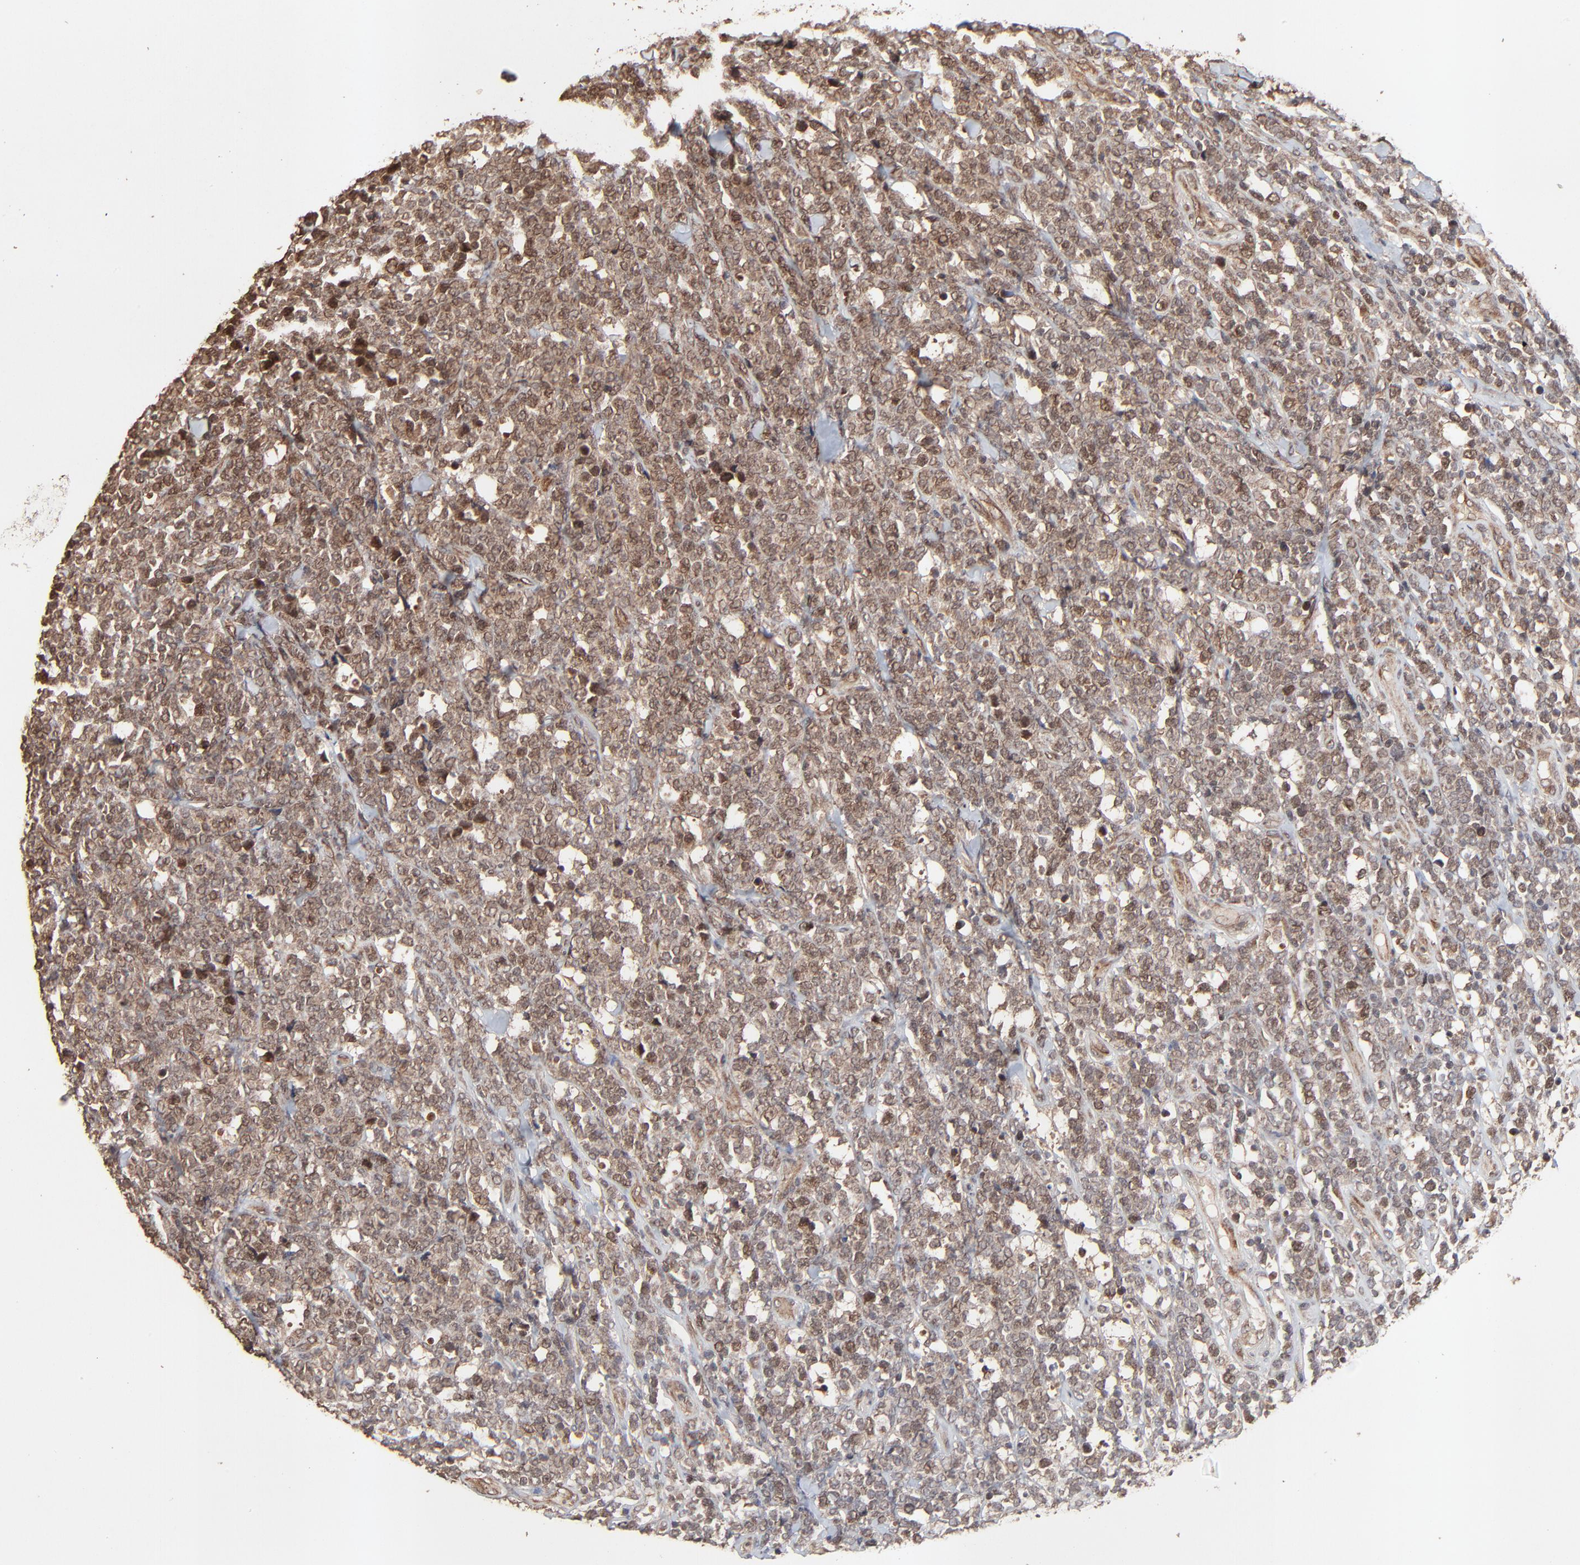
{"staining": {"intensity": "moderate", "quantity": ">75%", "location": "nuclear"}, "tissue": "lymphoma", "cell_type": "Tumor cells", "image_type": "cancer", "snomed": [{"axis": "morphology", "description": "Malignant lymphoma, non-Hodgkin's type, High grade"}, {"axis": "topography", "description": "Small intestine"}, {"axis": "topography", "description": "Colon"}], "caption": "Protein staining of malignant lymphoma, non-Hodgkin's type (high-grade) tissue exhibits moderate nuclear expression in approximately >75% of tumor cells.", "gene": "FAM227A", "patient": {"sex": "male", "age": 8}}